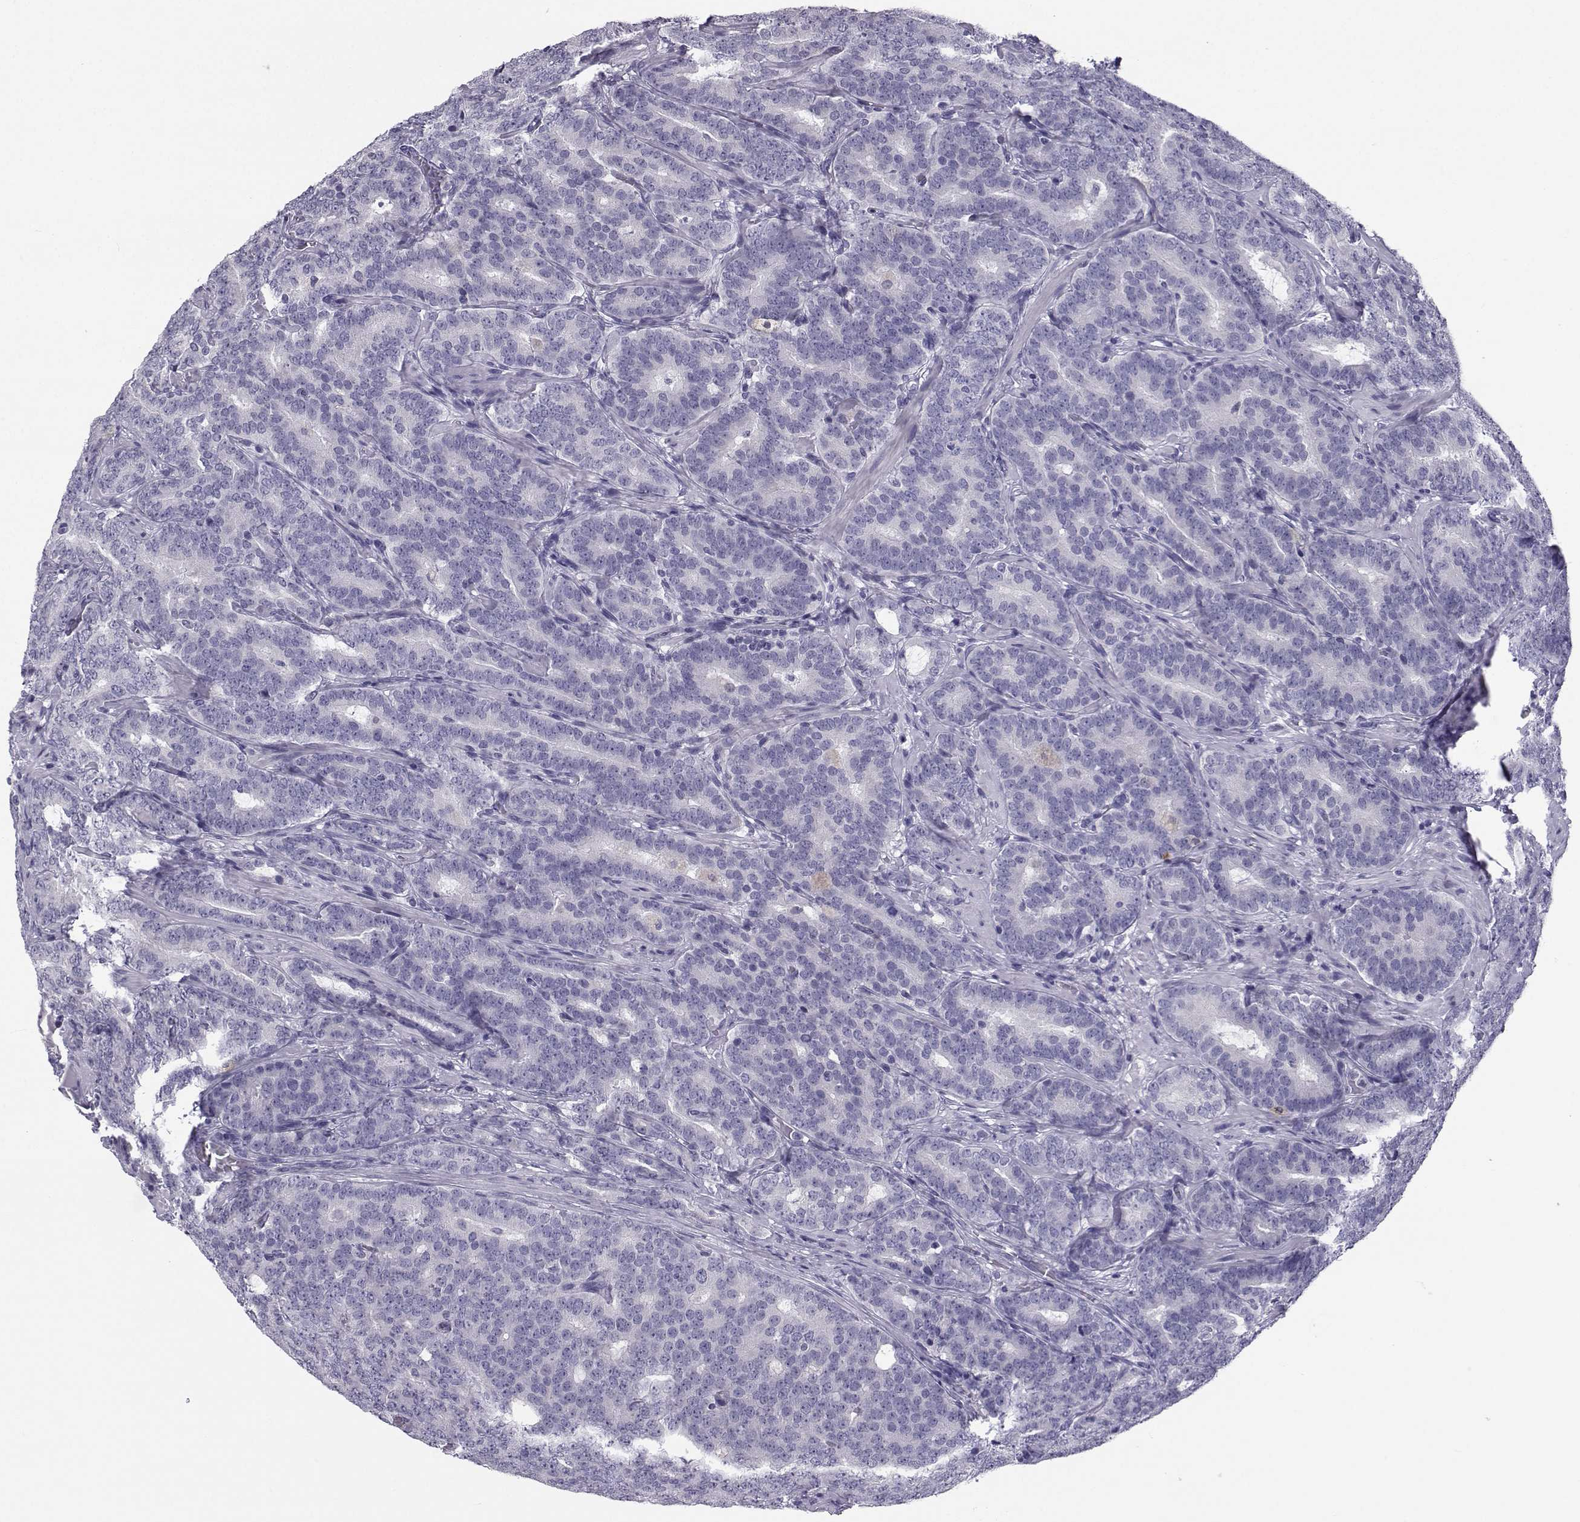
{"staining": {"intensity": "negative", "quantity": "none", "location": "none"}, "tissue": "prostate cancer", "cell_type": "Tumor cells", "image_type": "cancer", "snomed": [{"axis": "morphology", "description": "Adenocarcinoma, NOS"}, {"axis": "topography", "description": "Prostate"}], "caption": "There is no significant positivity in tumor cells of prostate cancer (adenocarcinoma).", "gene": "PCSK1N", "patient": {"sex": "male", "age": 71}}